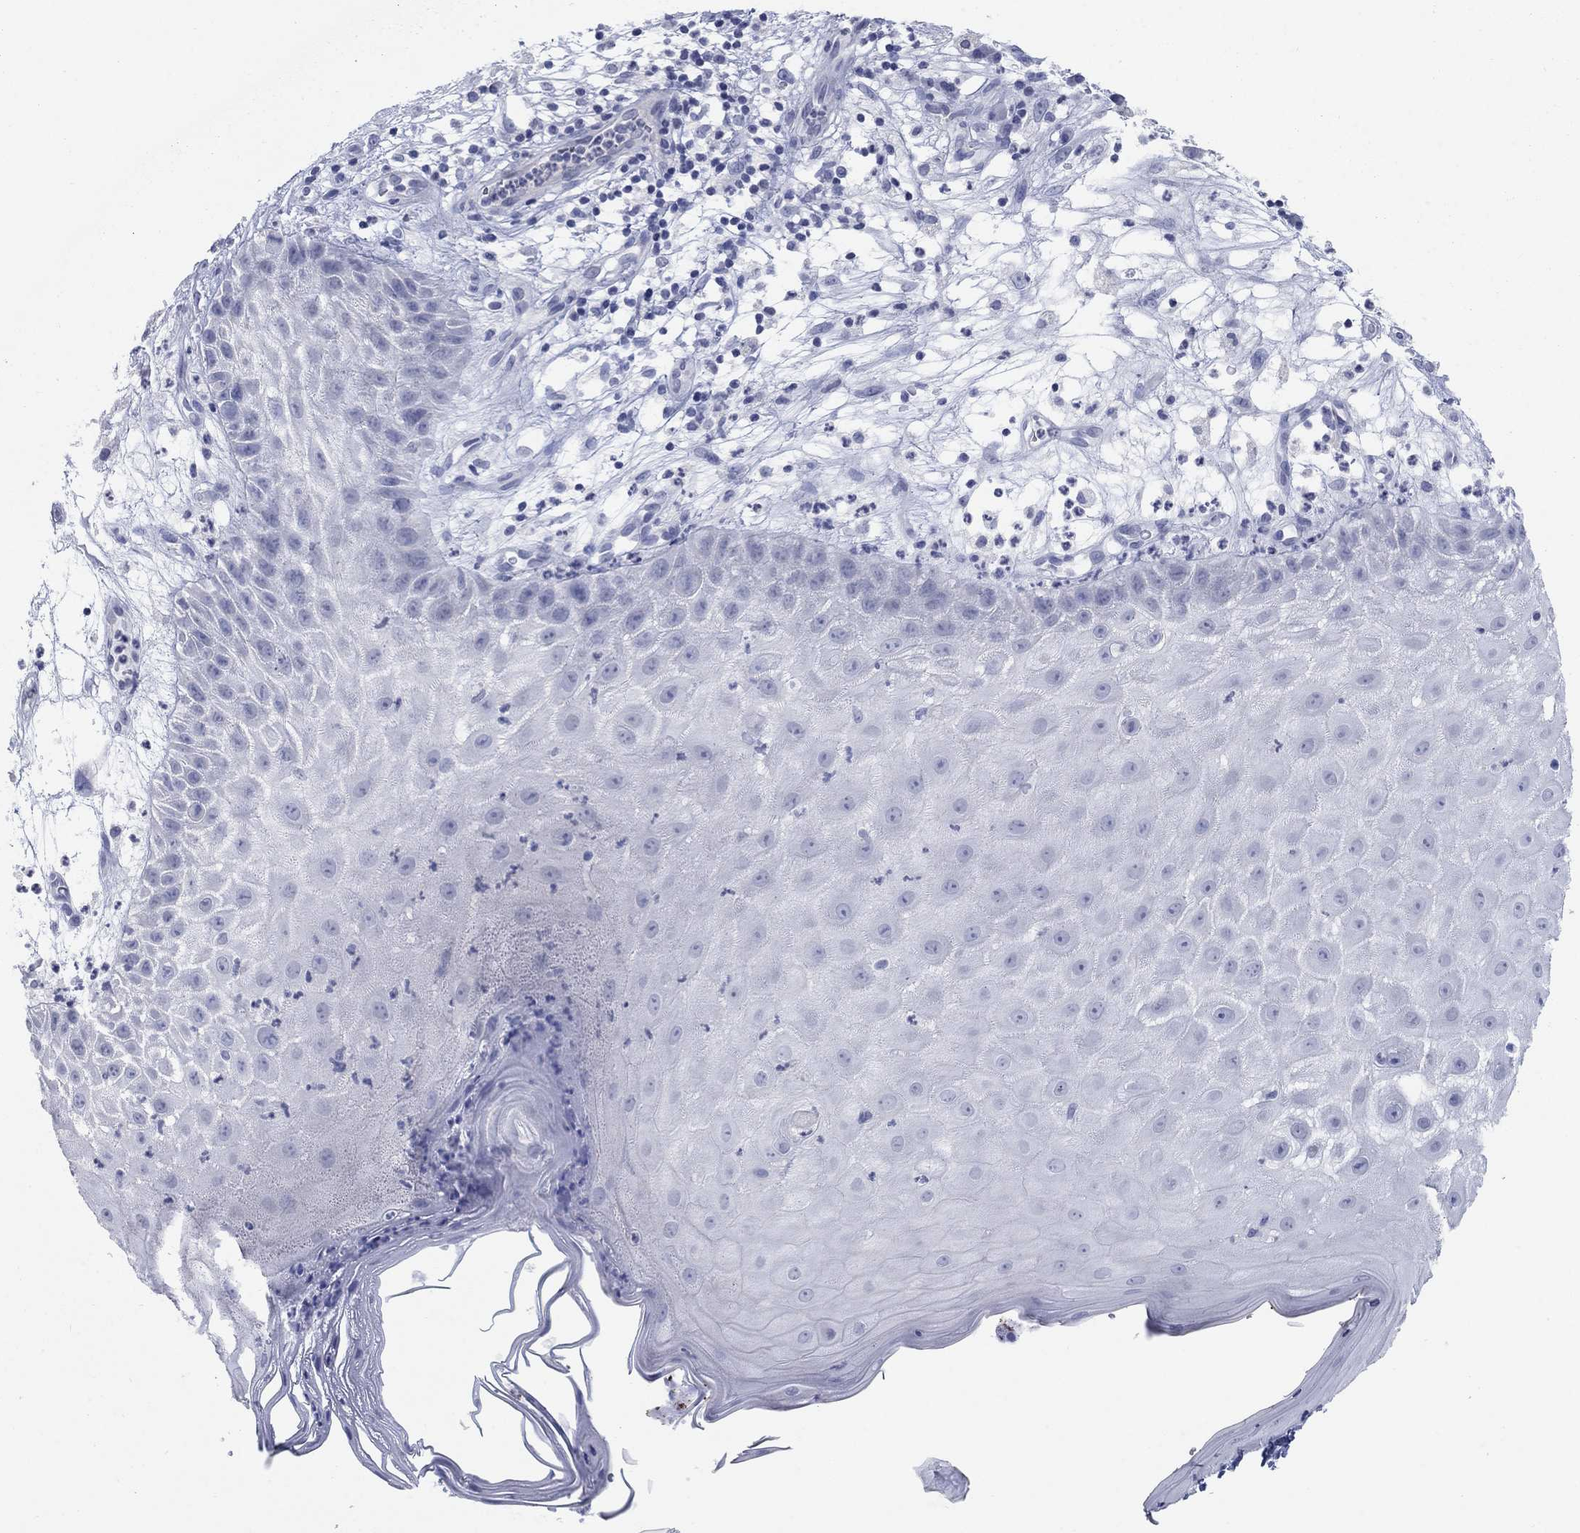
{"staining": {"intensity": "negative", "quantity": "none", "location": "none"}, "tissue": "skin cancer", "cell_type": "Tumor cells", "image_type": "cancer", "snomed": [{"axis": "morphology", "description": "Normal tissue, NOS"}, {"axis": "morphology", "description": "Squamous cell carcinoma, NOS"}, {"axis": "topography", "description": "Skin"}], "caption": "Squamous cell carcinoma (skin) was stained to show a protein in brown. There is no significant positivity in tumor cells. (DAB immunohistochemistry (IHC) with hematoxylin counter stain).", "gene": "ATP6V1G2", "patient": {"sex": "male", "age": 79}}